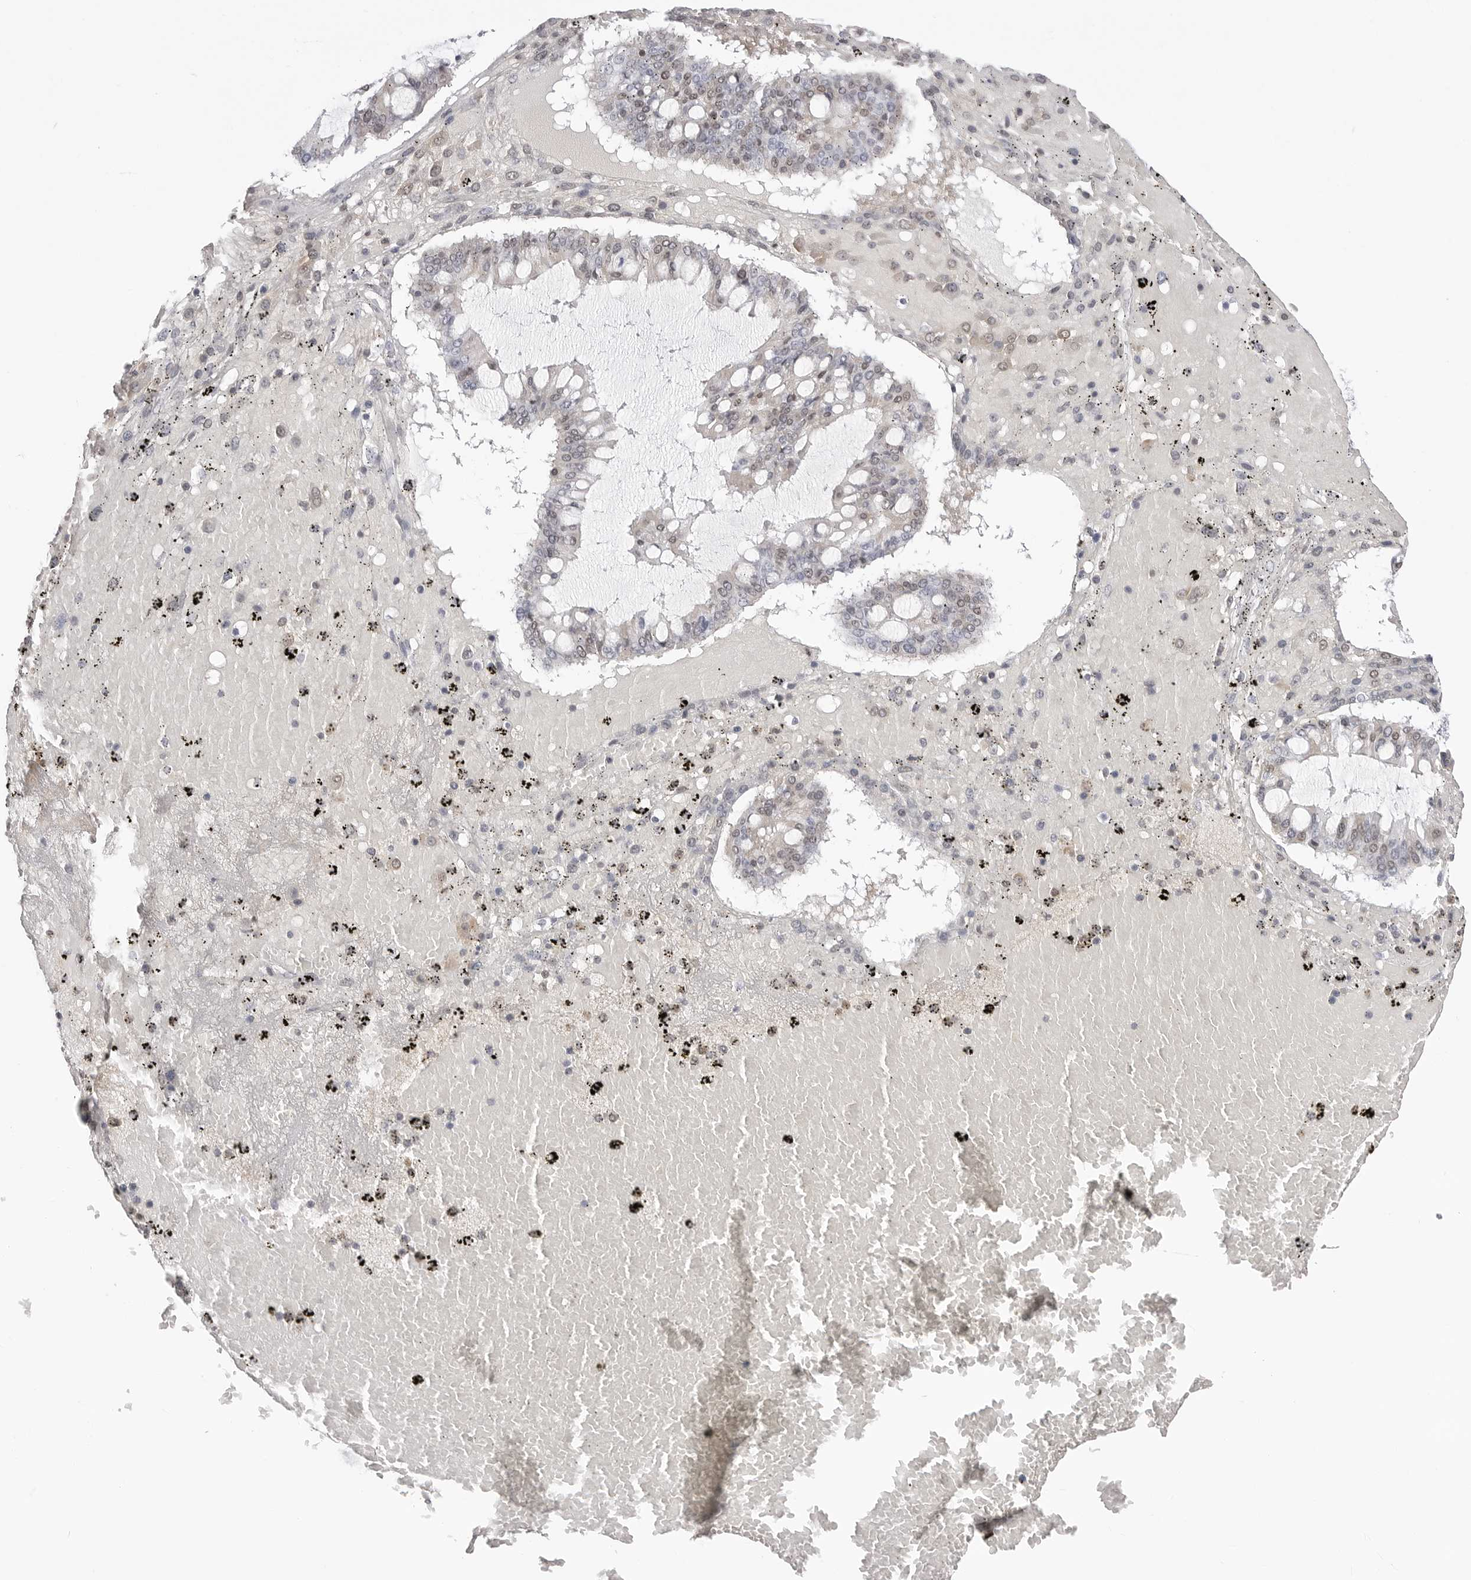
{"staining": {"intensity": "weak", "quantity": "<25%", "location": "nuclear"}, "tissue": "ovarian cancer", "cell_type": "Tumor cells", "image_type": "cancer", "snomed": [{"axis": "morphology", "description": "Cystadenocarcinoma, mucinous, NOS"}, {"axis": "topography", "description": "Ovary"}], "caption": "An immunohistochemistry histopathology image of ovarian mucinous cystadenocarcinoma is shown. There is no staining in tumor cells of ovarian mucinous cystadenocarcinoma. (DAB (3,3'-diaminobenzidine) immunohistochemistry (IHC), high magnification).", "gene": "TSSK1B", "patient": {"sex": "female", "age": 73}}